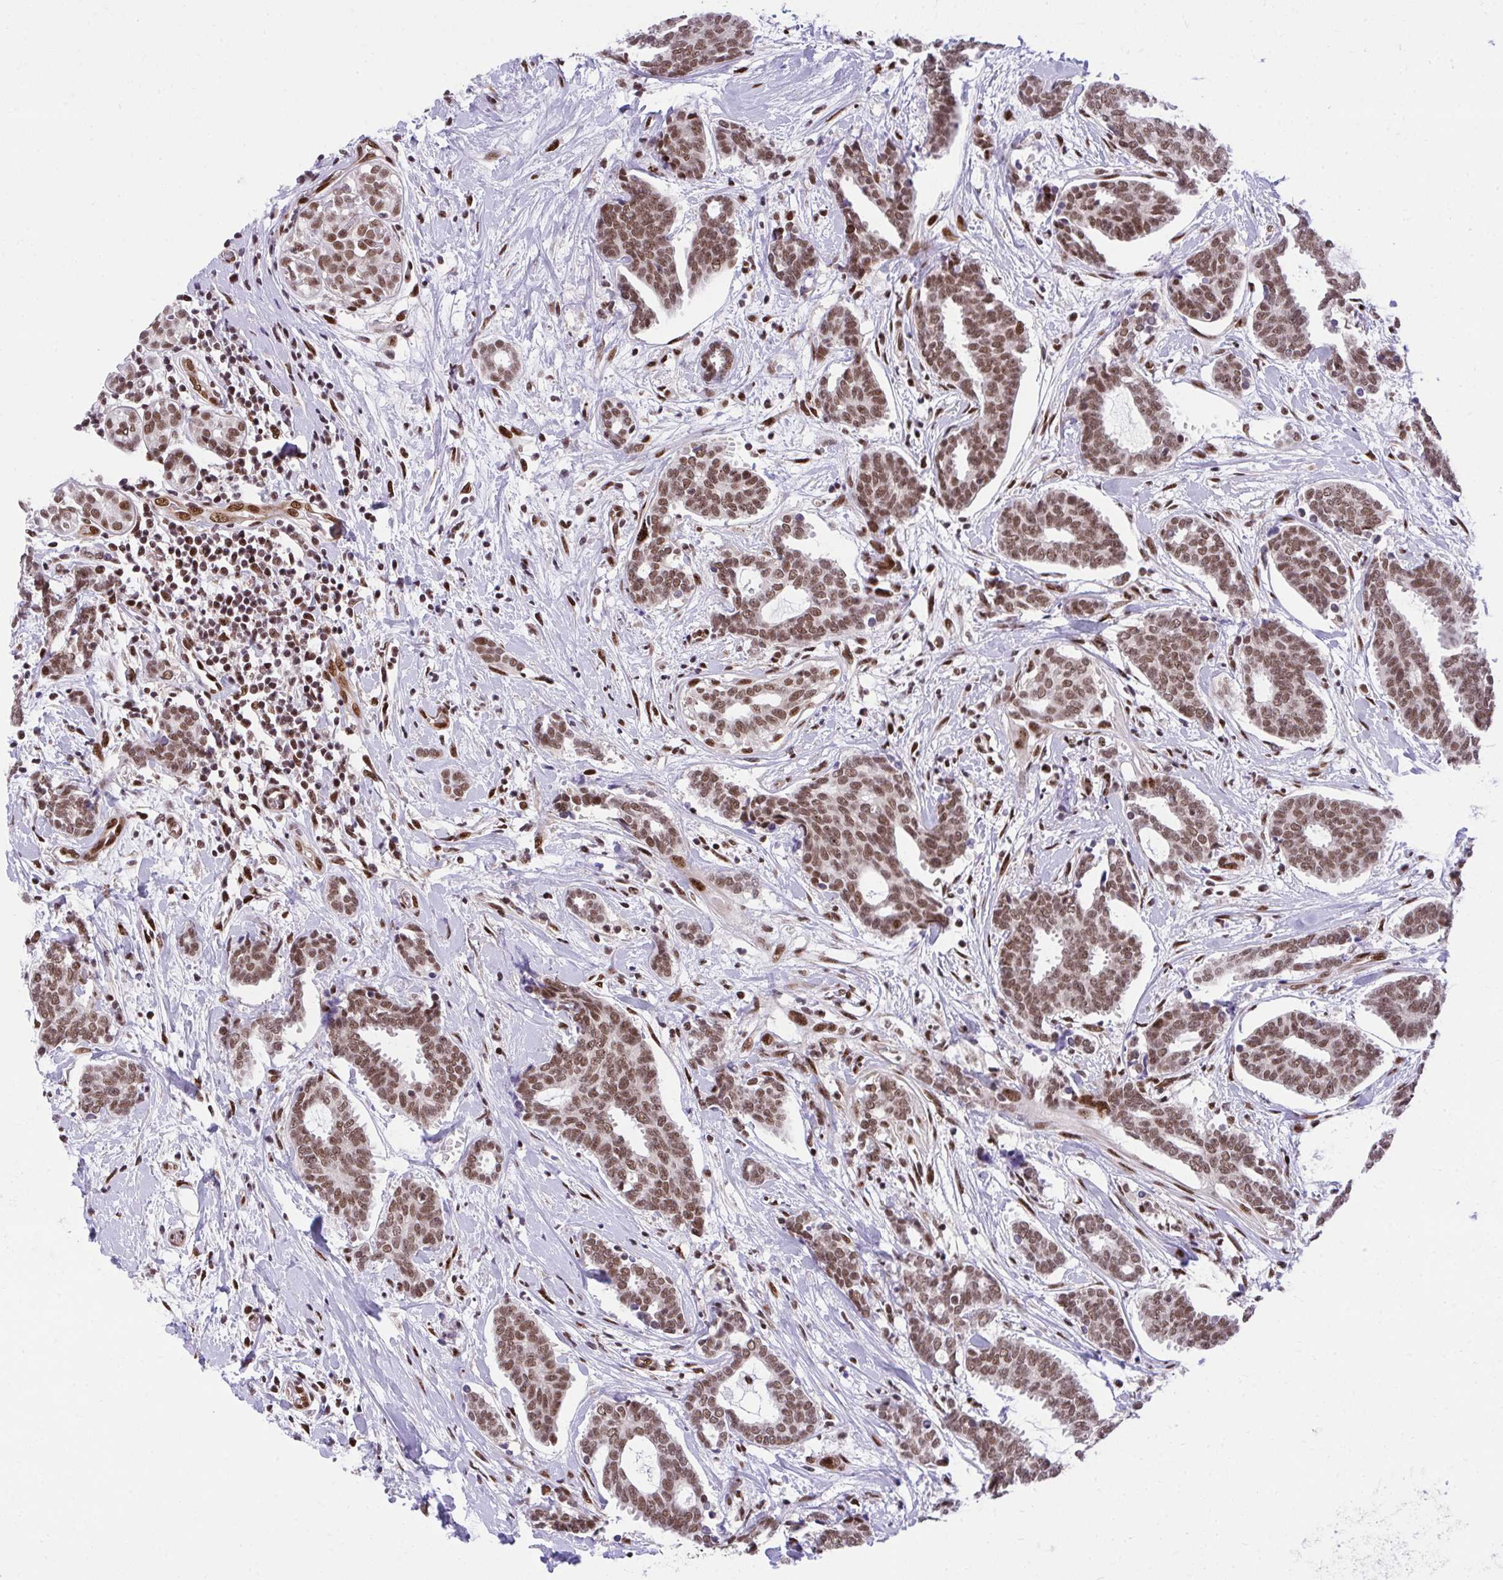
{"staining": {"intensity": "moderate", "quantity": ">75%", "location": "nuclear"}, "tissue": "breast cancer", "cell_type": "Tumor cells", "image_type": "cancer", "snomed": [{"axis": "morphology", "description": "Intraductal carcinoma, in situ"}, {"axis": "morphology", "description": "Duct carcinoma"}, {"axis": "morphology", "description": "Lobular carcinoma, in situ"}, {"axis": "topography", "description": "Breast"}], "caption": "Human lobular carcinoma in situ (breast) stained with a protein marker demonstrates moderate staining in tumor cells.", "gene": "HOXA4", "patient": {"sex": "female", "age": 44}}